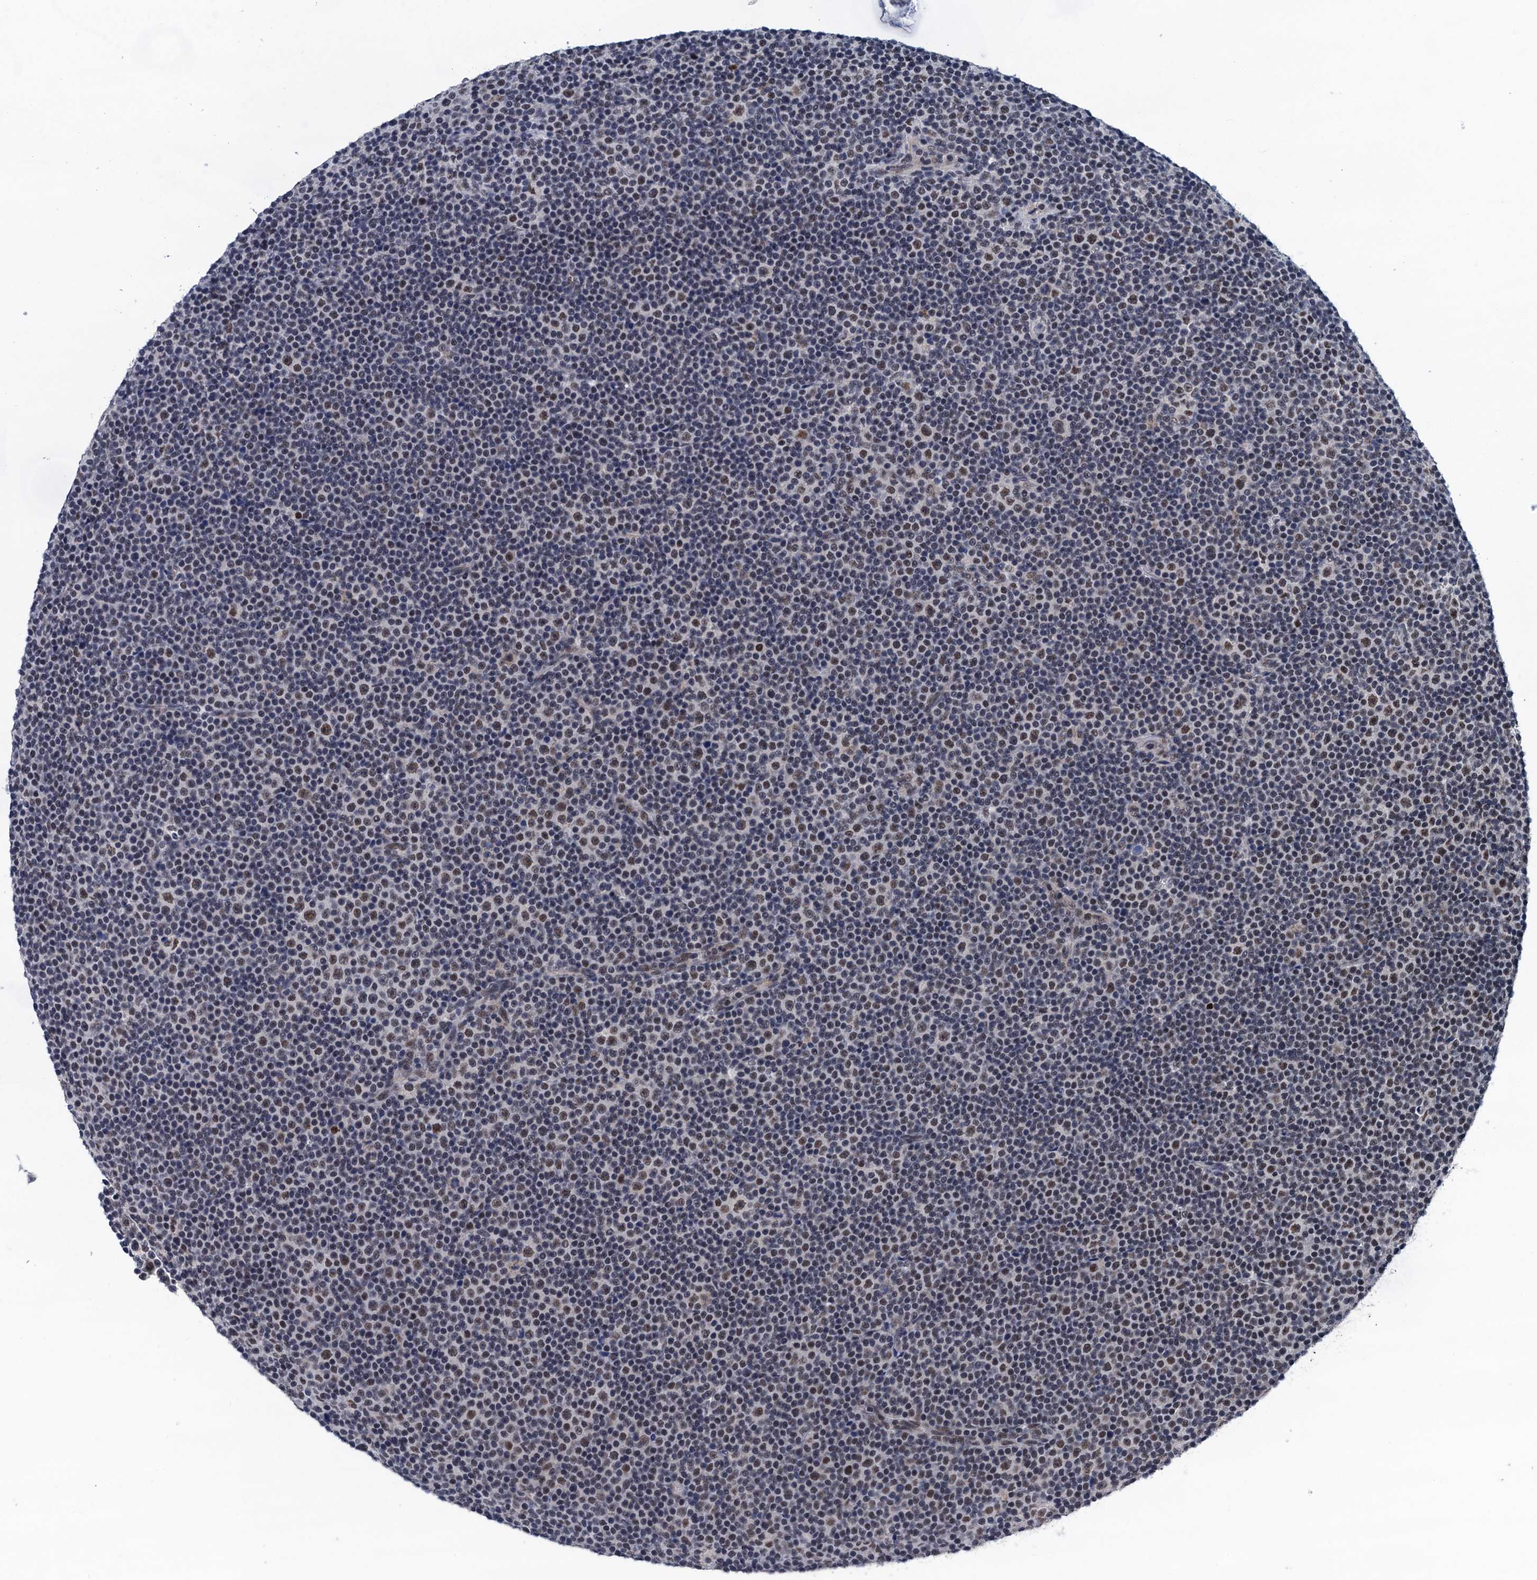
{"staining": {"intensity": "moderate", "quantity": "25%-75%", "location": "nuclear"}, "tissue": "lymphoma", "cell_type": "Tumor cells", "image_type": "cancer", "snomed": [{"axis": "morphology", "description": "Malignant lymphoma, non-Hodgkin's type, Low grade"}, {"axis": "topography", "description": "Lymph node"}], "caption": "Lymphoma stained with DAB IHC demonstrates medium levels of moderate nuclear expression in approximately 25%-75% of tumor cells. Nuclei are stained in blue.", "gene": "FNBP4", "patient": {"sex": "female", "age": 67}}